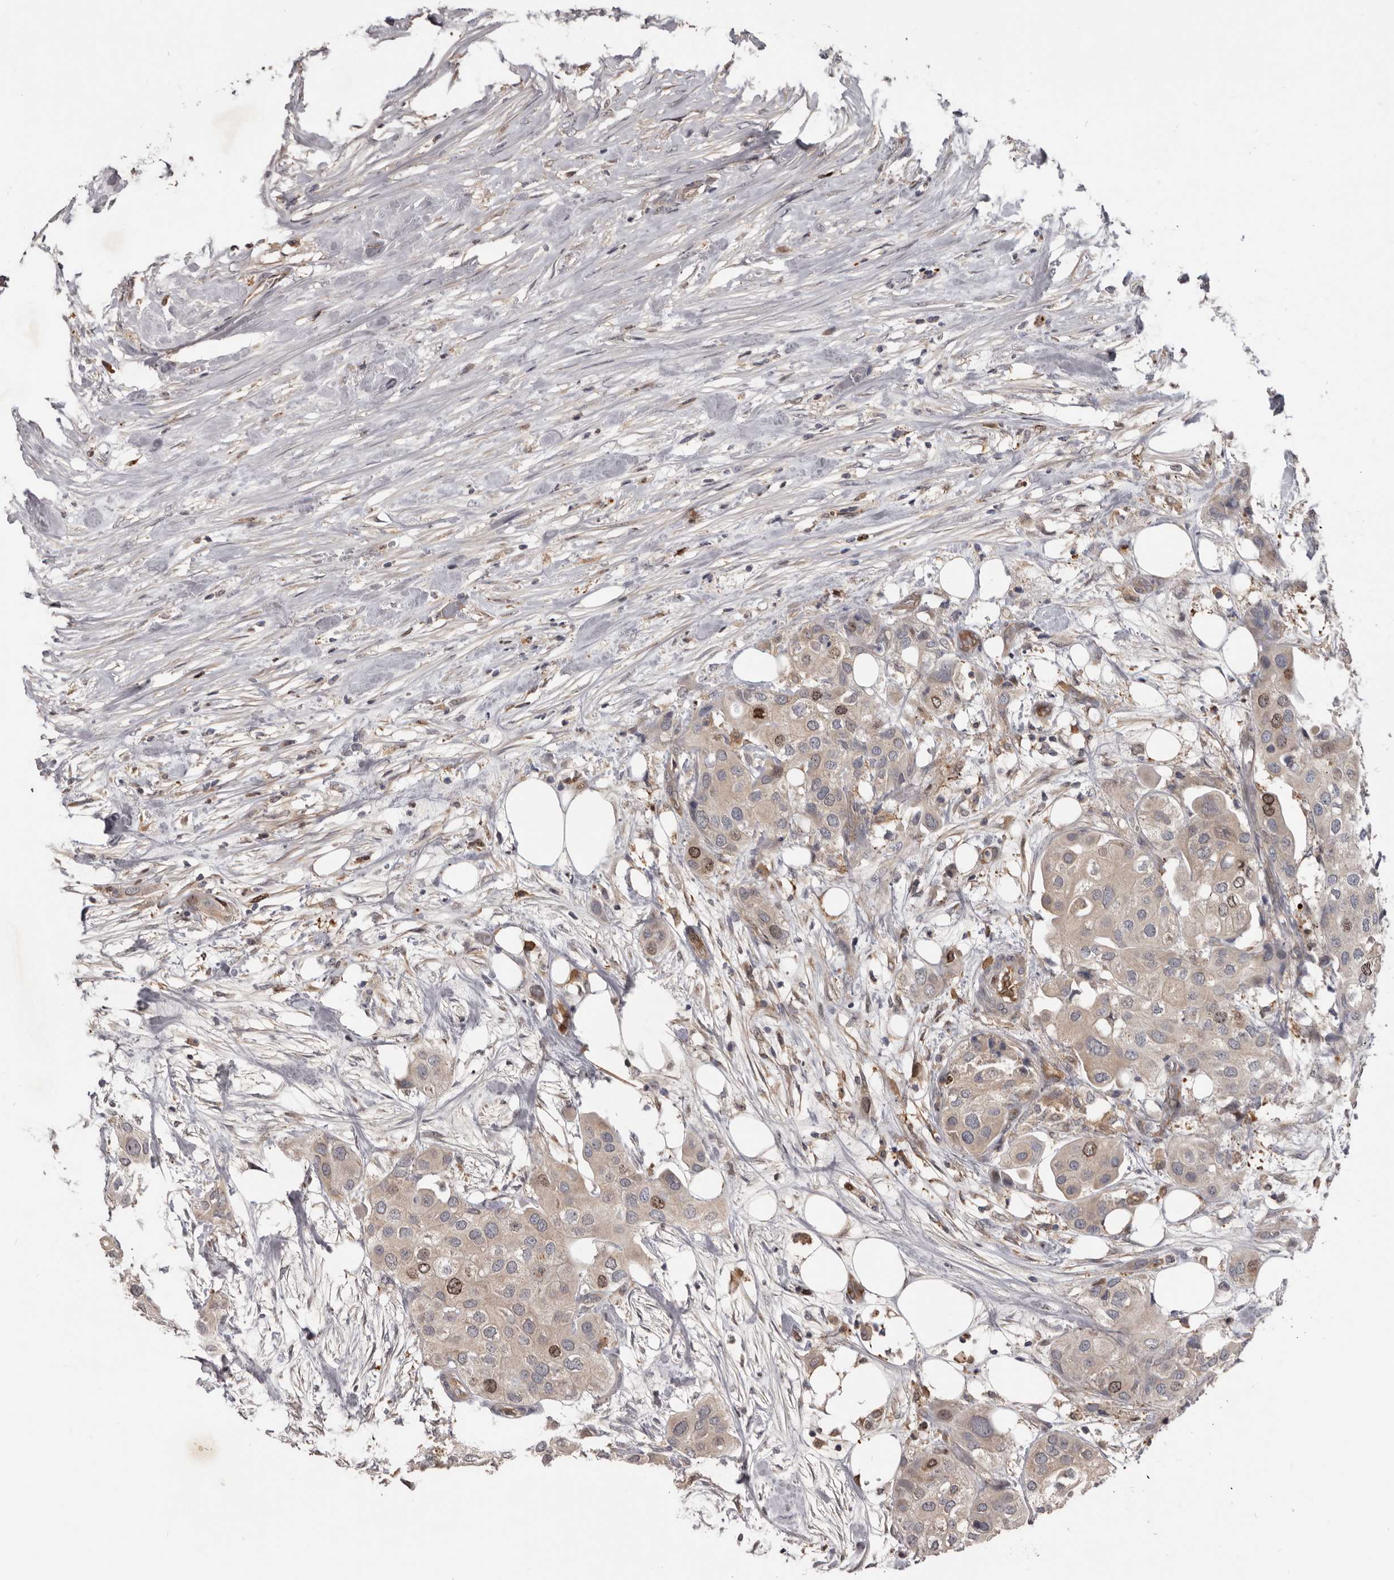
{"staining": {"intensity": "moderate", "quantity": "<25%", "location": "nuclear"}, "tissue": "urothelial cancer", "cell_type": "Tumor cells", "image_type": "cancer", "snomed": [{"axis": "morphology", "description": "Urothelial carcinoma, High grade"}, {"axis": "topography", "description": "Urinary bladder"}], "caption": "A micrograph showing moderate nuclear expression in approximately <25% of tumor cells in high-grade urothelial carcinoma, as visualized by brown immunohistochemical staining.", "gene": "CDCA8", "patient": {"sex": "male", "age": 64}}